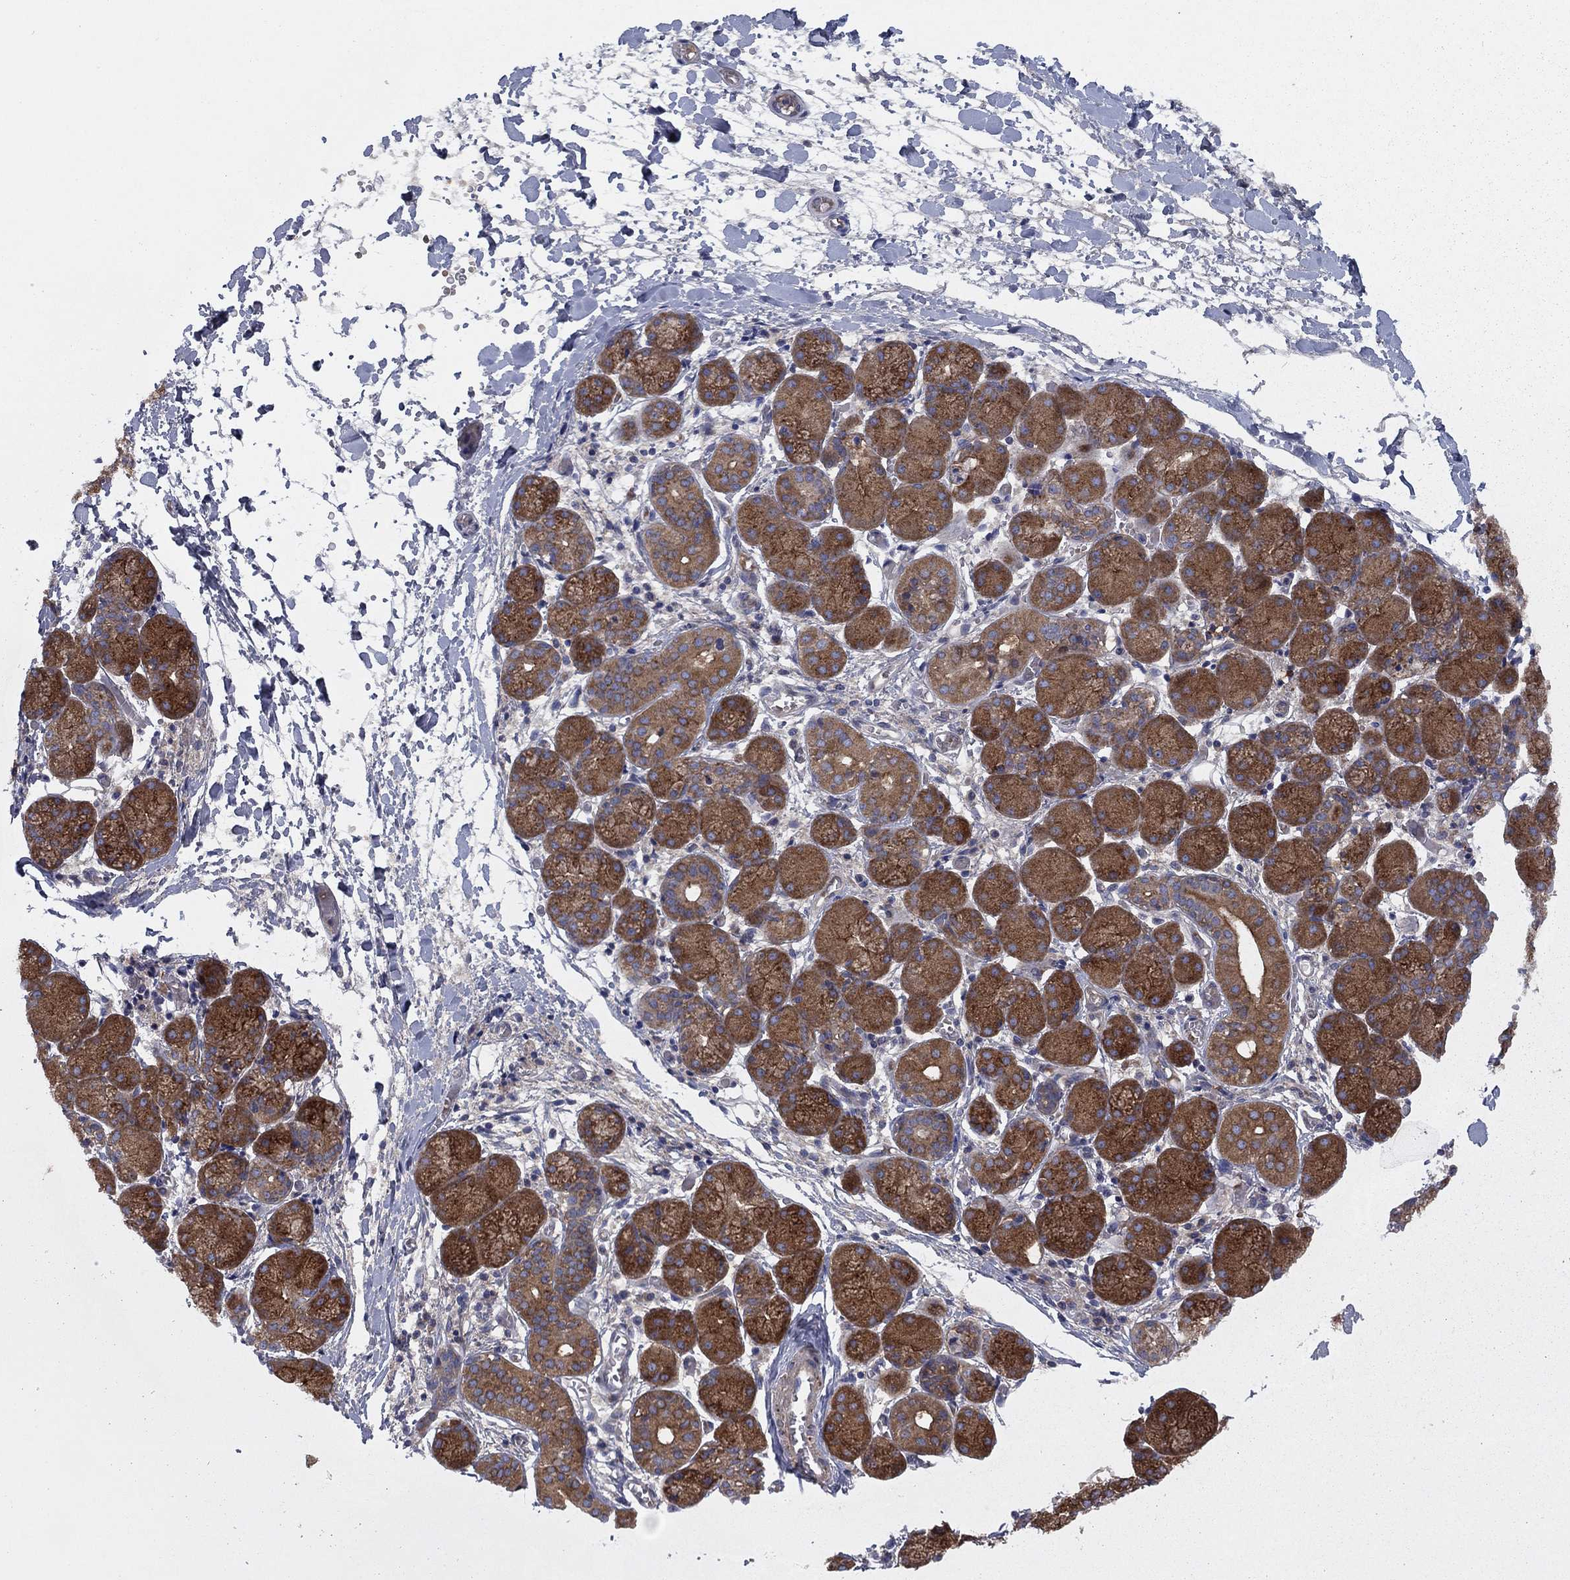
{"staining": {"intensity": "strong", "quantity": ">75%", "location": "cytoplasmic/membranous"}, "tissue": "salivary gland", "cell_type": "Glandular cells", "image_type": "normal", "snomed": [{"axis": "morphology", "description": "Normal tissue, NOS"}, {"axis": "topography", "description": "Salivary gland"}, {"axis": "topography", "description": "Peripheral nerve tissue"}], "caption": "Human salivary gland stained with a brown dye demonstrates strong cytoplasmic/membranous positive staining in about >75% of glandular cells.", "gene": "RNF123", "patient": {"sex": "female", "age": 24}}